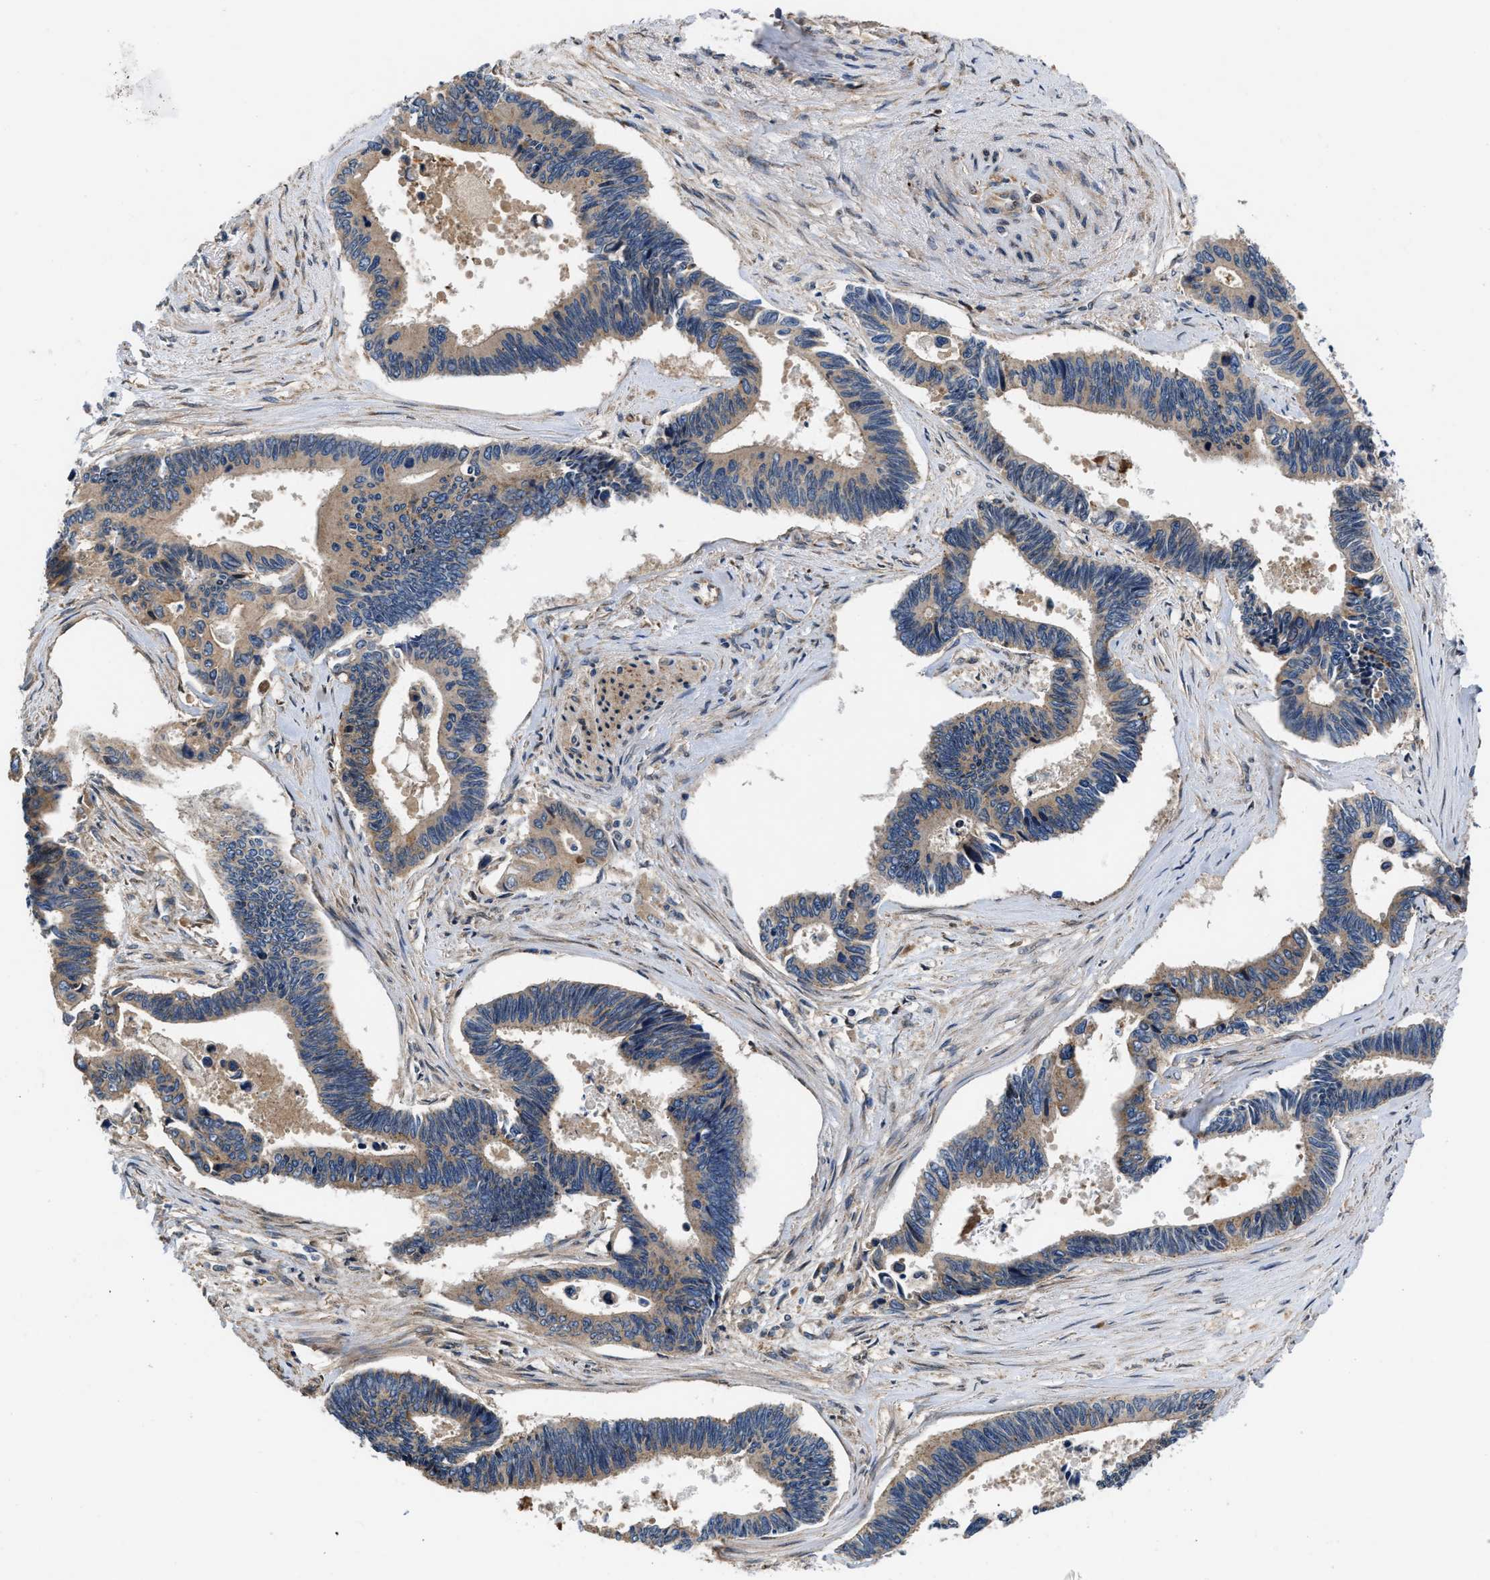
{"staining": {"intensity": "moderate", "quantity": ">75%", "location": "cytoplasmic/membranous"}, "tissue": "pancreatic cancer", "cell_type": "Tumor cells", "image_type": "cancer", "snomed": [{"axis": "morphology", "description": "Adenocarcinoma, NOS"}, {"axis": "topography", "description": "Pancreas"}], "caption": "DAB immunohistochemical staining of pancreatic cancer (adenocarcinoma) exhibits moderate cytoplasmic/membranous protein expression in about >75% of tumor cells.", "gene": "CEP128", "patient": {"sex": "female", "age": 70}}